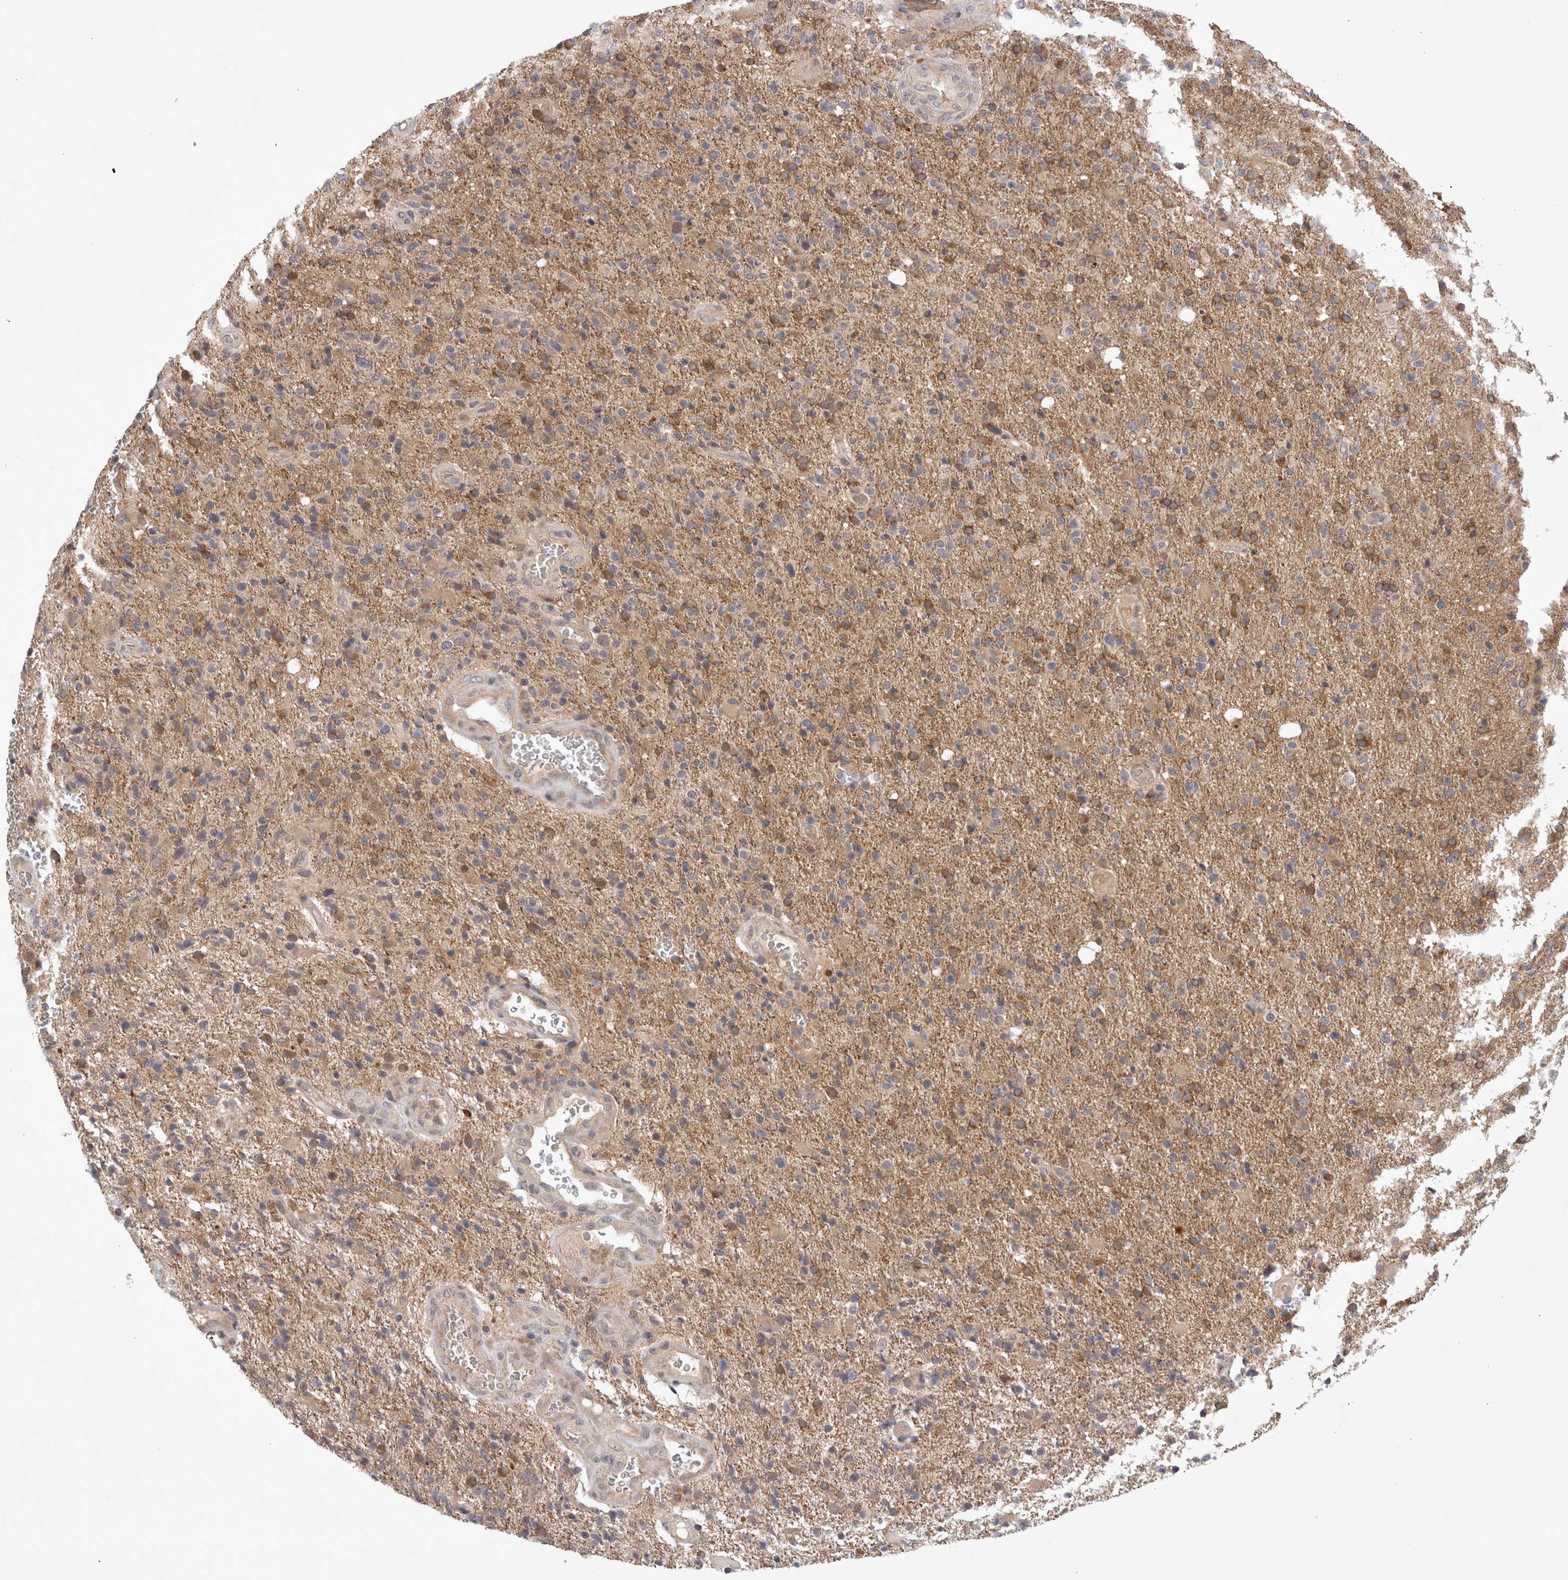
{"staining": {"intensity": "moderate", "quantity": ">75%", "location": "cytoplasmic/membranous"}, "tissue": "glioma", "cell_type": "Tumor cells", "image_type": "cancer", "snomed": [{"axis": "morphology", "description": "Glioma, malignant, High grade"}, {"axis": "topography", "description": "Brain"}], "caption": "This is a histology image of immunohistochemistry staining of malignant glioma (high-grade), which shows moderate positivity in the cytoplasmic/membranous of tumor cells.", "gene": "PLEKHM1", "patient": {"sex": "male", "age": 72}}